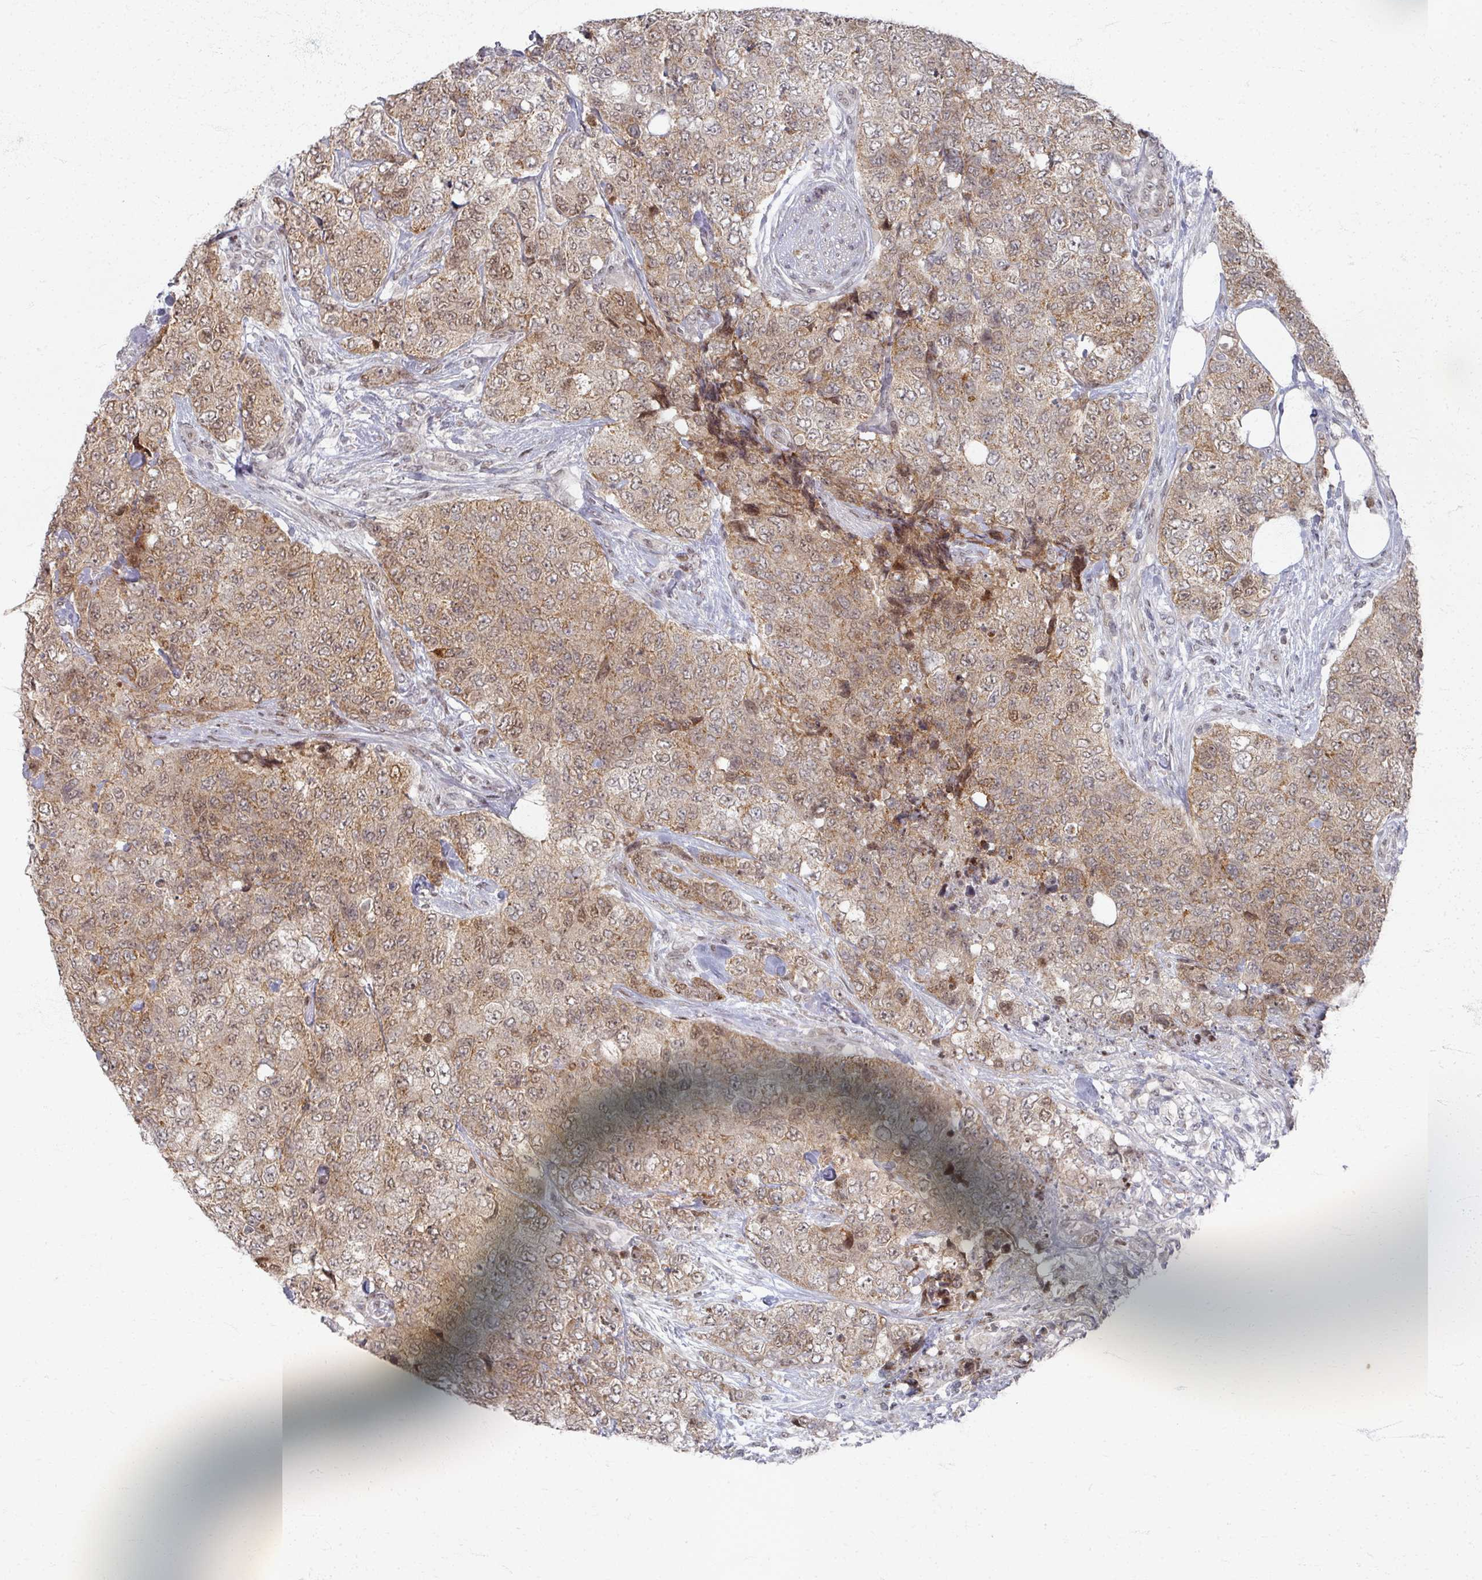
{"staining": {"intensity": "moderate", "quantity": ">75%", "location": "cytoplasmic/membranous,nuclear"}, "tissue": "urothelial cancer", "cell_type": "Tumor cells", "image_type": "cancer", "snomed": [{"axis": "morphology", "description": "Urothelial carcinoma, High grade"}, {"axis": "topography", "description": "Urinary bladder"}], "caption": "Urothelial cancer stained with a protein marker demonstrates moderate staining in tumor cells.", "gene": "PSKH1", "patient": {"sex": "female", "age": 78}}